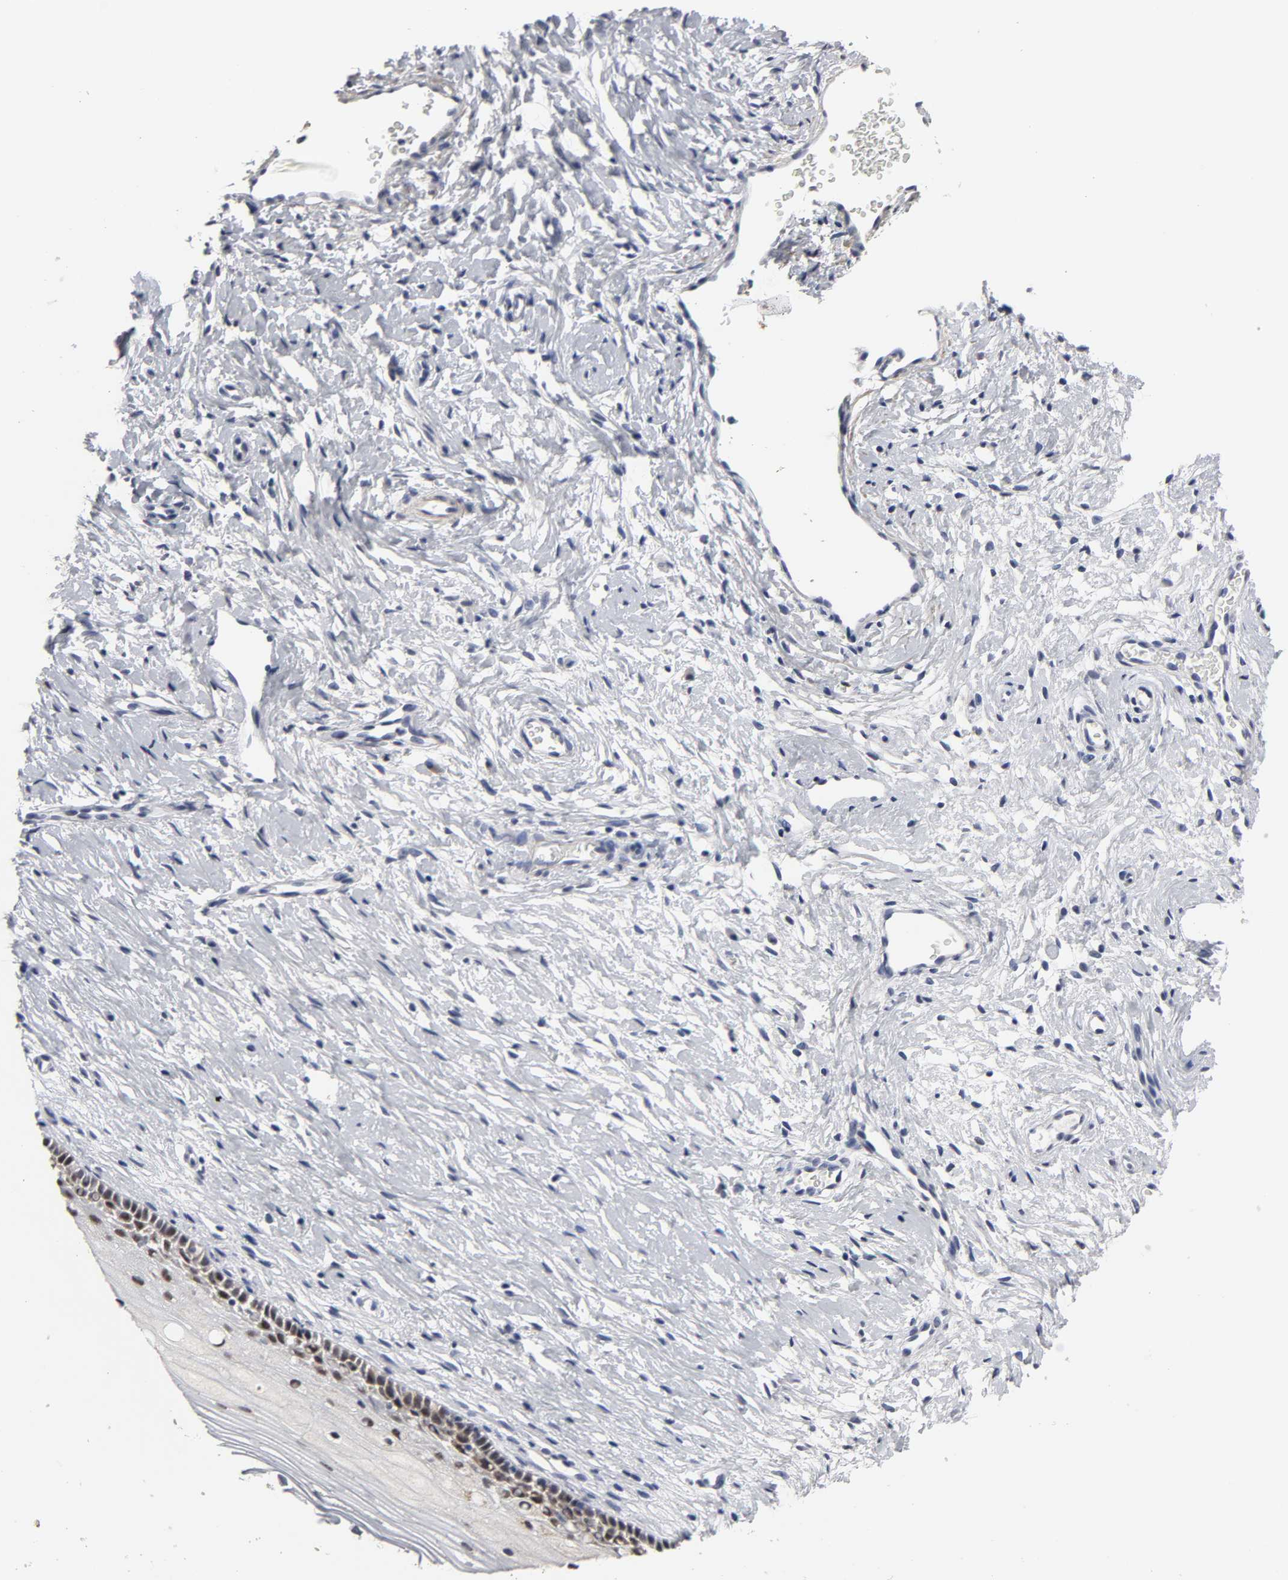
{"staining": {"intensity": "strong", "quantity": ">75%", "location": "nuclear"}, "tissue": "cervix", "cell_type": "Glandular cells", "image_type": "normal", "snomed": [{"axis": "morphology", "description": "Normal tissue, NOS"}, {"axis": "topography", "description": "Cervix"}], "caption": "Immunohistochemical staining of normal human cervix demonstrates high levels of strong nuclear staining in approximately >75% of glandular cells. (IHC, brightfield microscopy, high magnification).", "gene": "GRHL2", "patient": {"sex": "female", "age": 46}}